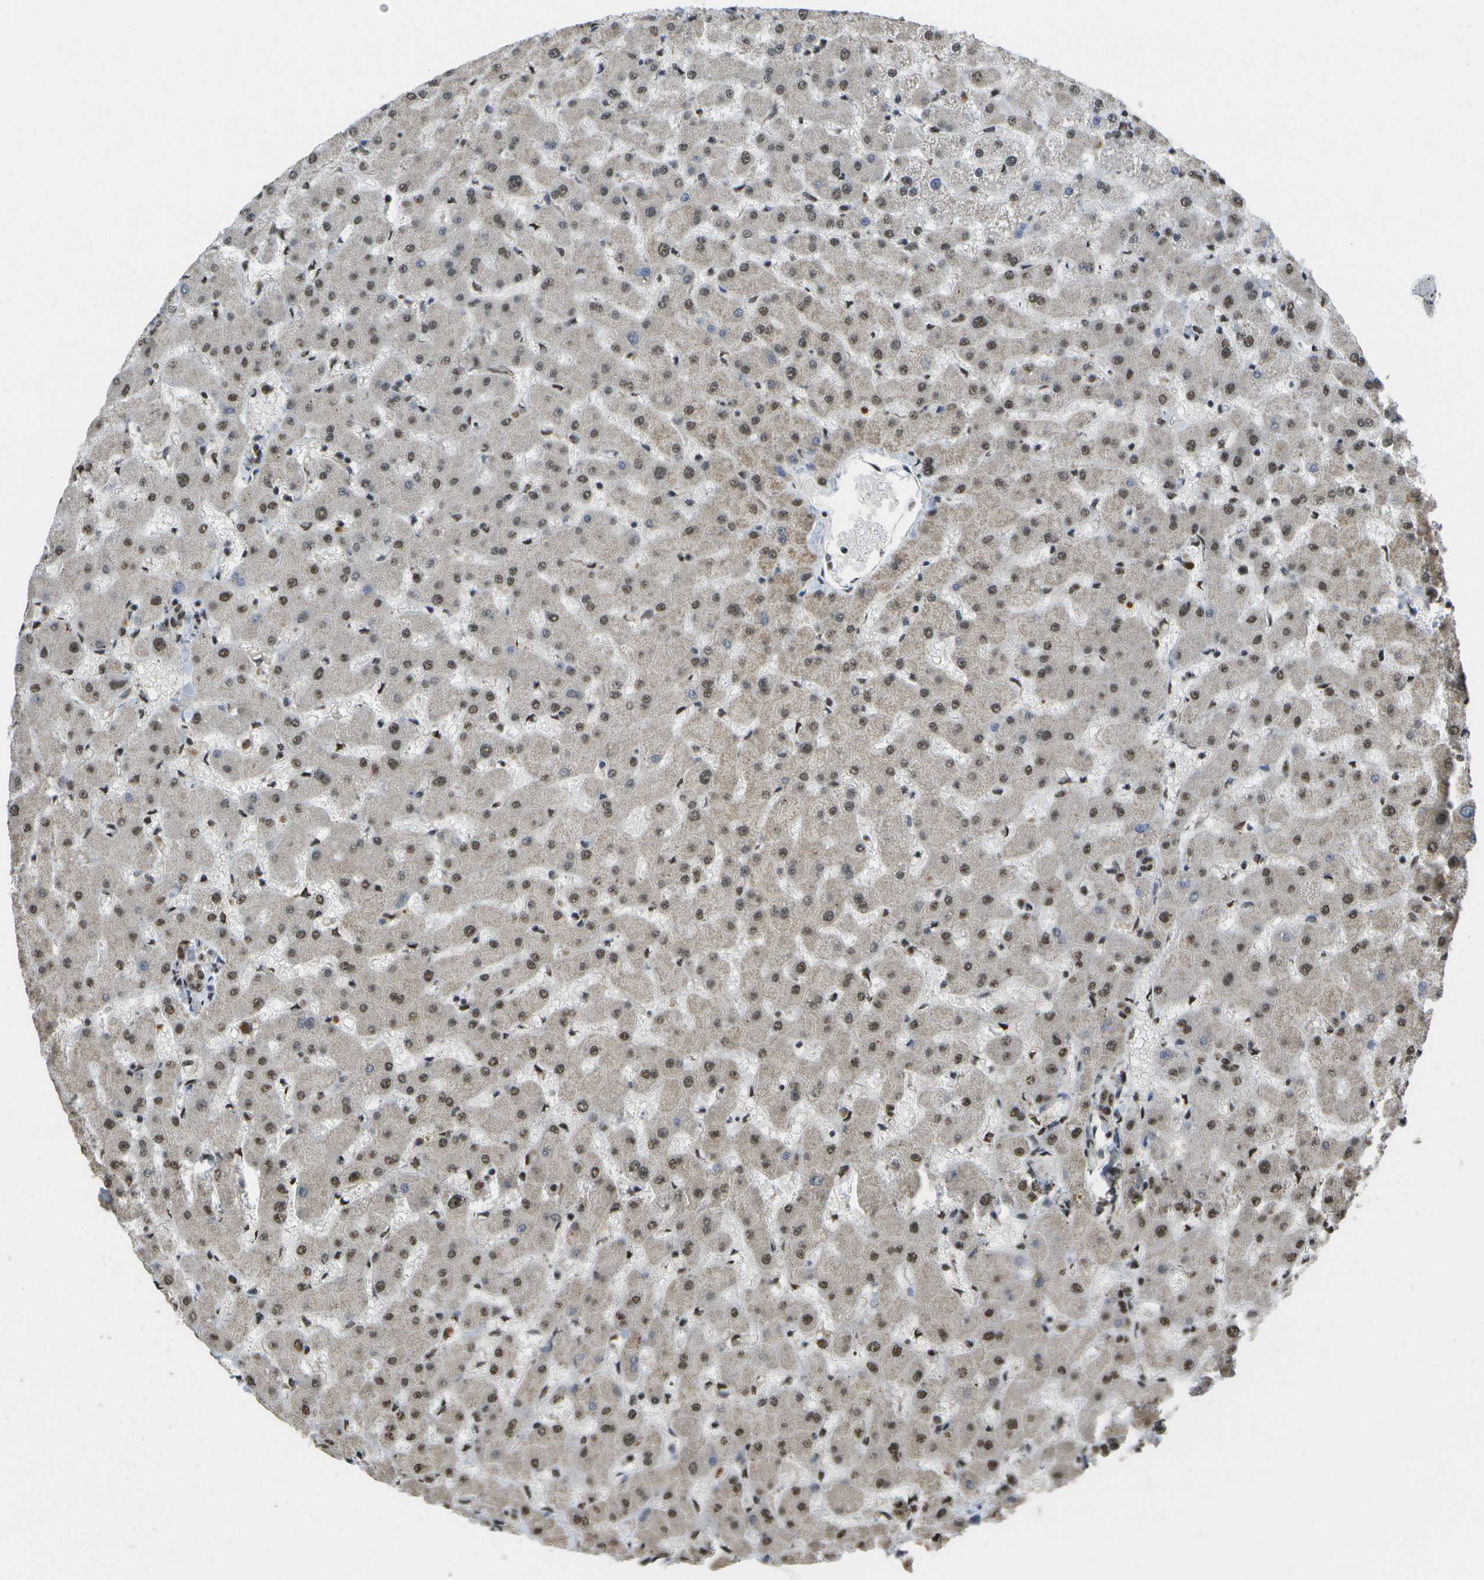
{"staining": {"intensity": "moderate", "quantity": ">75%", "location": "nuclear"}, "tissue": "liver", "cell_type": "Cholangiocytes", "image_type": "normal", "snomed": [{"axis": "morphology", "description": "Normal tissue, NOS"}, {"axis": "topography", "description": "Liver"}], "caption": "Brown immunohistochemical staining in benign human liver displays moderate nuclear staining in about >75% of cholangiocytes.", "gene": "SPEN", "patient": {"sex": "female", "age": 63}}